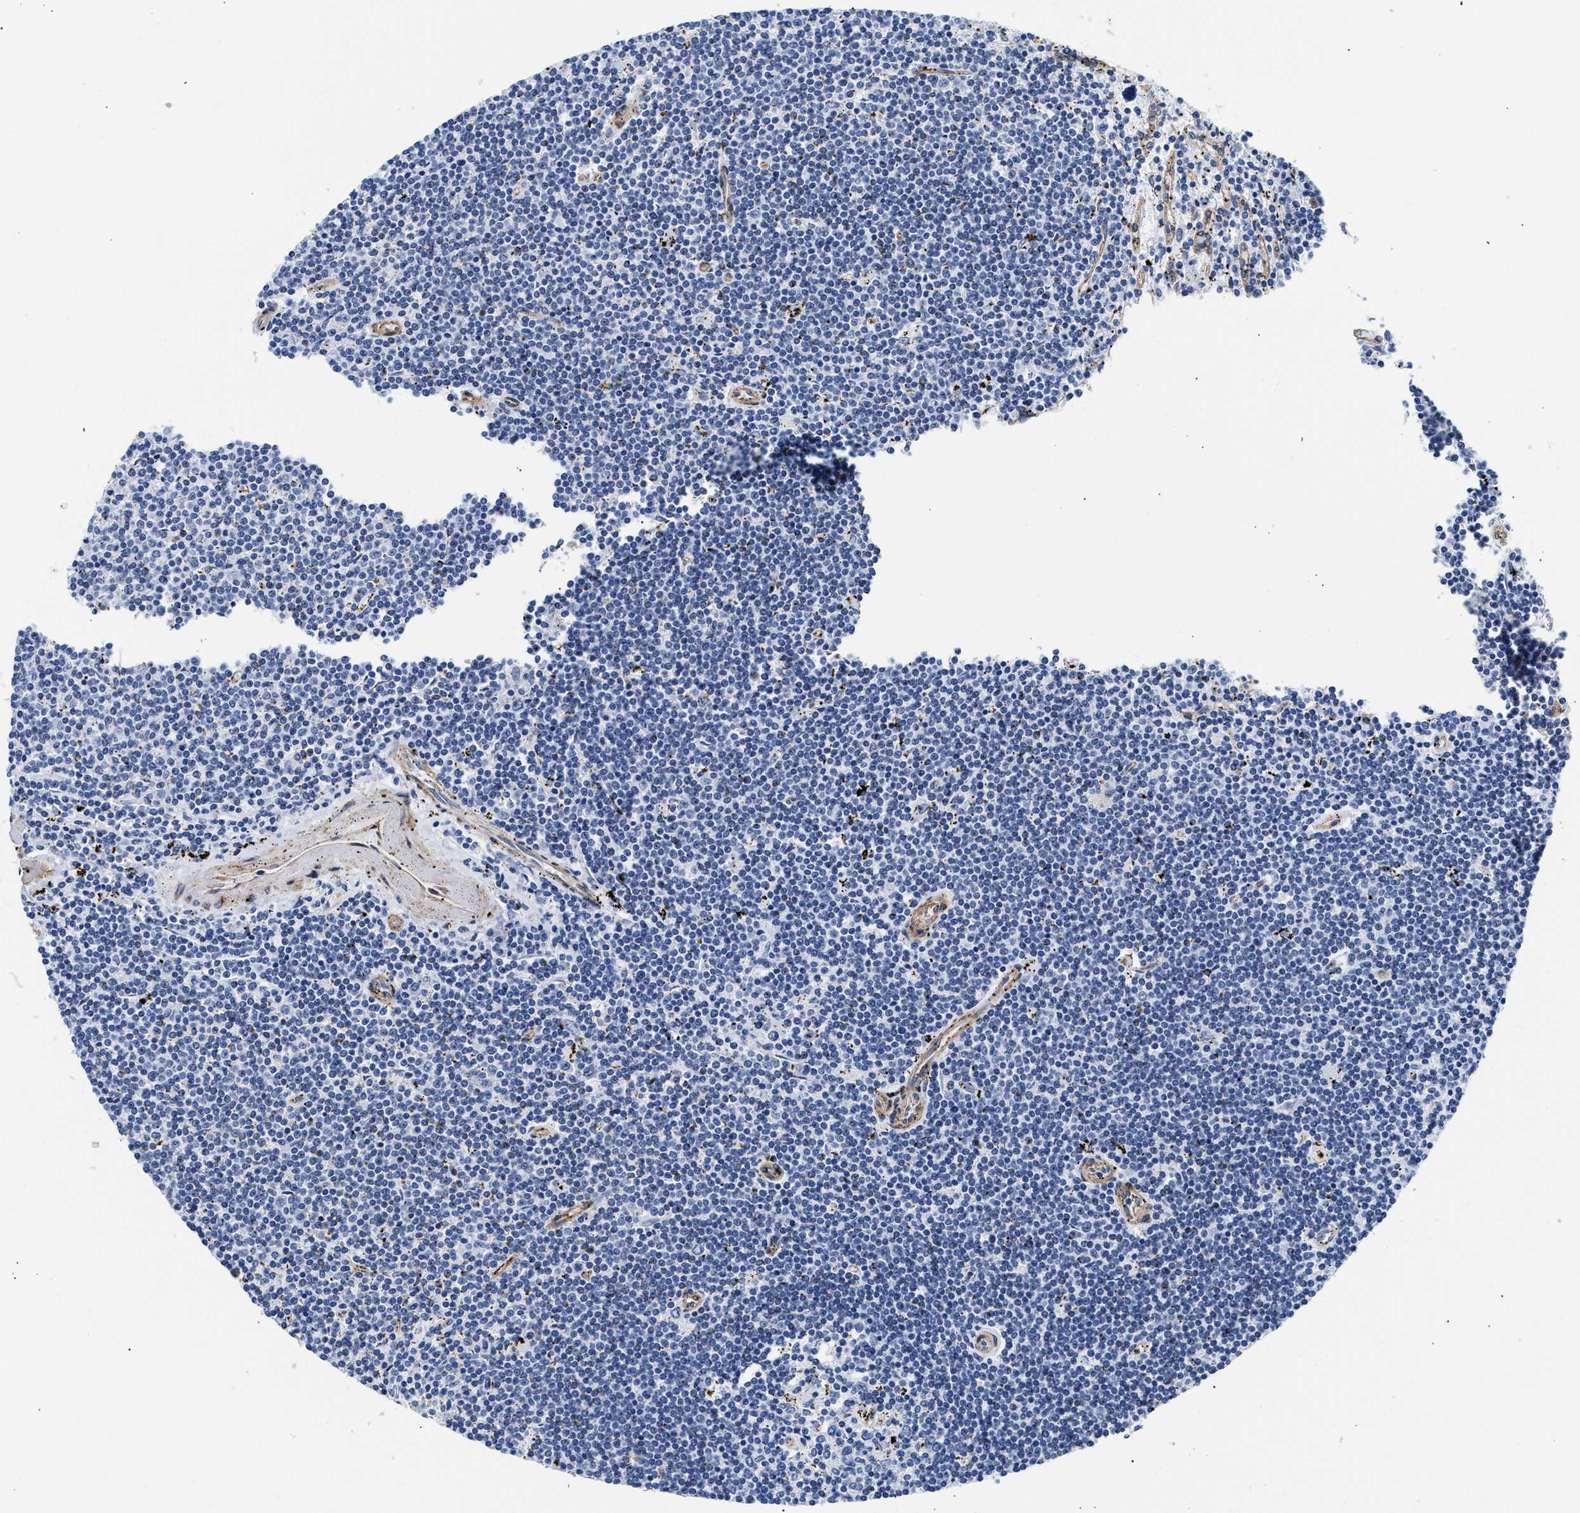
{"staining": {"intensity": "negative", "quantity": "none", "location": "none"}, "tissue": "lymphoma", "cell_type": "Tumor cells", "image_type": "cancer", "snomed": [{"axis": "morphology", "description": "Malignant lymphoma, non-Hodgkin's type, Low grade"}, {"axis": "topography", "description": "Spleen"}], "caption": "This histopathology image is of low-grade malignant lymphoma, non-Hodgkin's type stained with IHC to label a protein in brown with the nuclei are counter-stained blue. There is no expression in tumor cells. Brightfield microscopy of immunohistochemistry stained with DAB (brown) and hematoxylin (blue), captured at high magnification.", "gene": "TRIM29", "patient": {"sex": "male", "age": 76}}